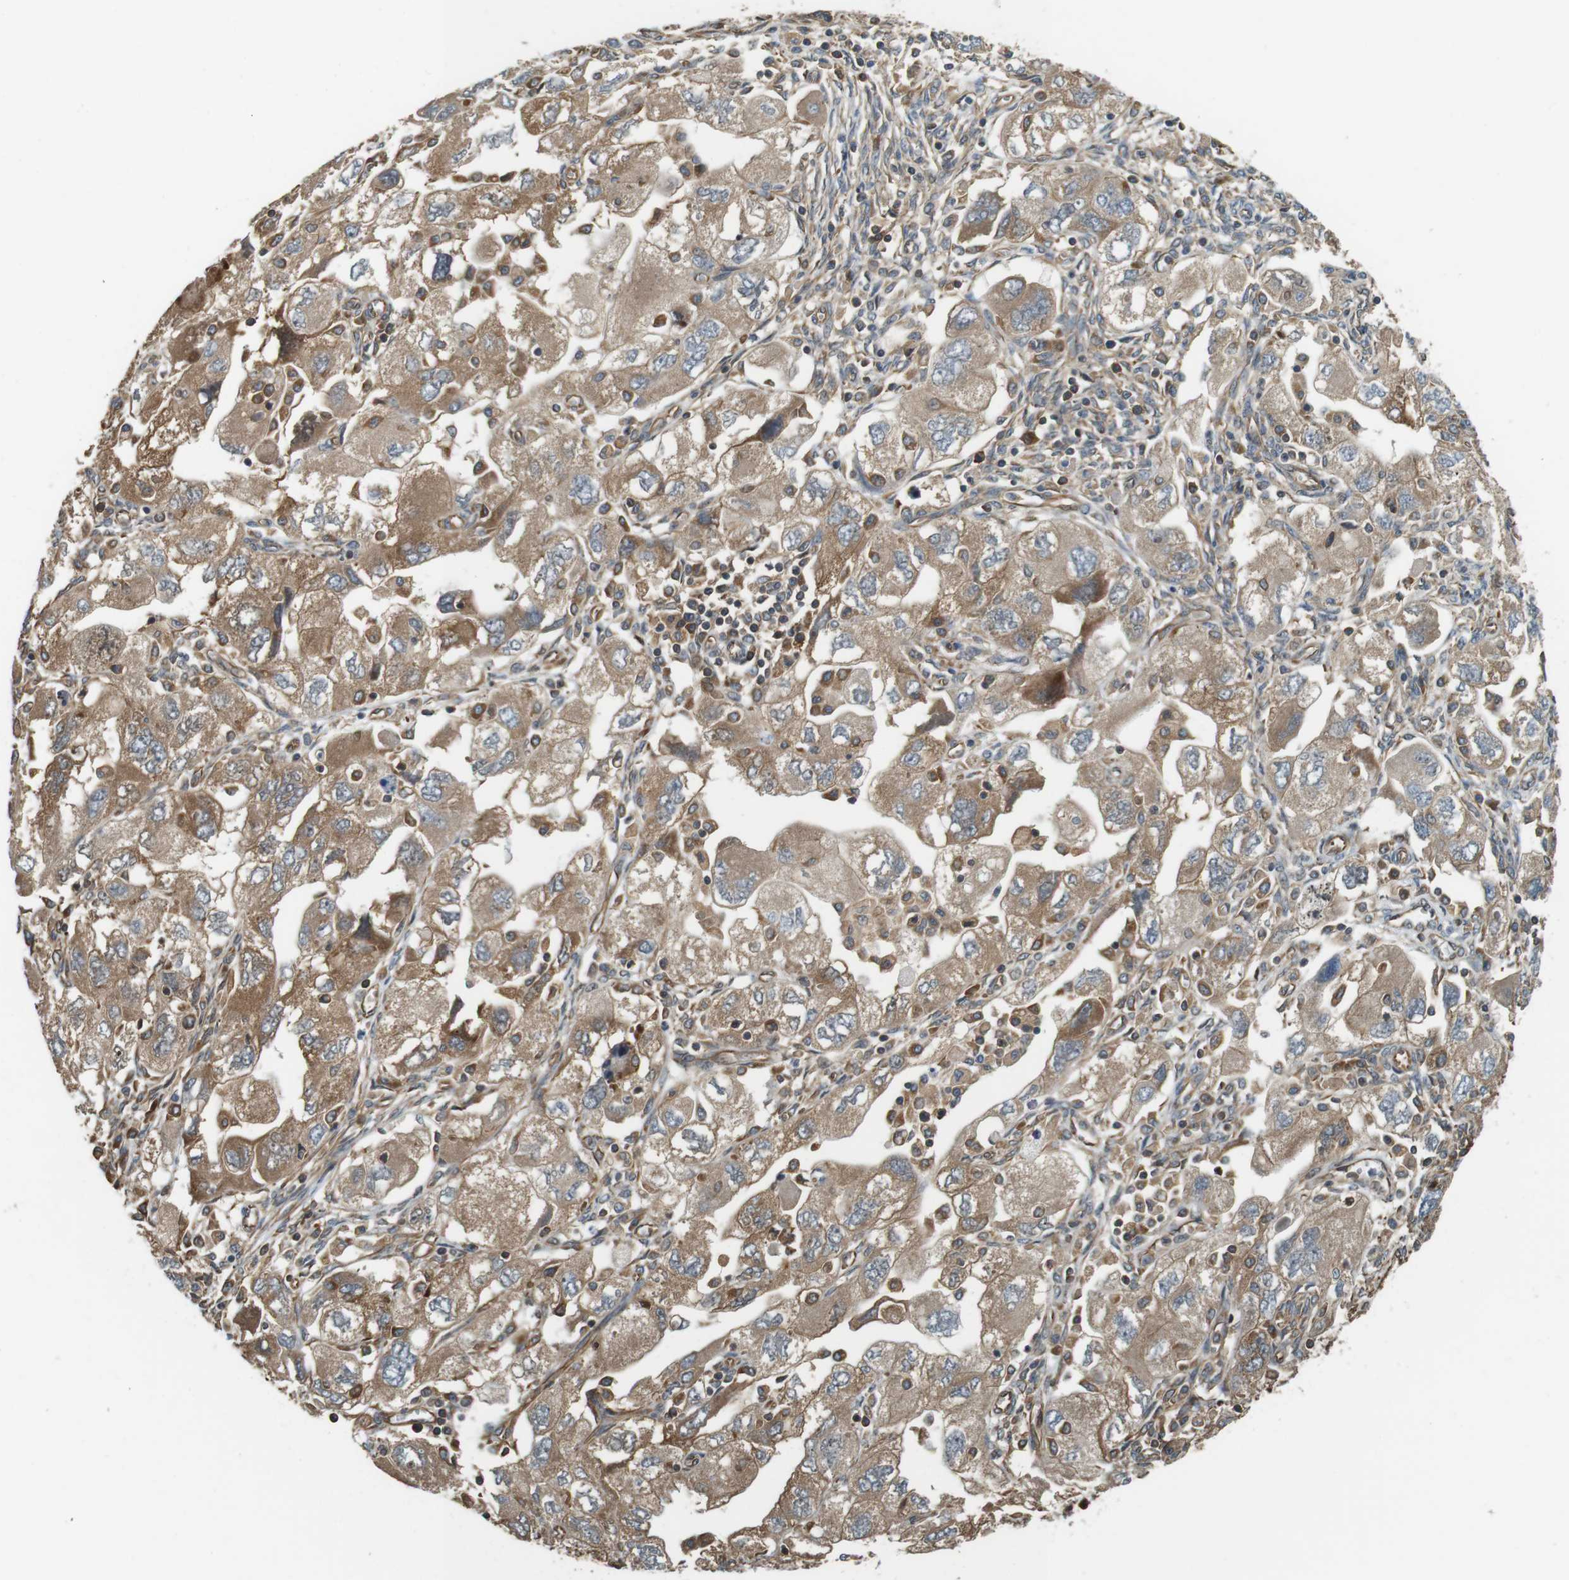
{"staining": {"intensity": "moderate", "quantity": ">75%", "location": "cytoplasmic/membranous"}, "tissue": "ovarian cancer", "cell_type": "Tumor cells", "image_type": "cancer", "snomed": [{"axis": "morphology", "description": "Carcinoma, NOS"}, {"axis": "morphology", "description": "Cystadenocarcinoma, serous, NOS"}, {"axis": "topography", "description": "Ovary"}], "caption": "Immunohistochemistry image of neoplastic tissue: human ovarian serous cystadenocarcinoma stained using immunohistochemistry demonstrates medium levels of moderate protein expression localized specifically in the cytoplasmic/membranous of tumor cells, appearing as a cytoplasmic/membranous brown color.", "gene": "PA2G4", "patient": {"sex": "female", "age": 69}}